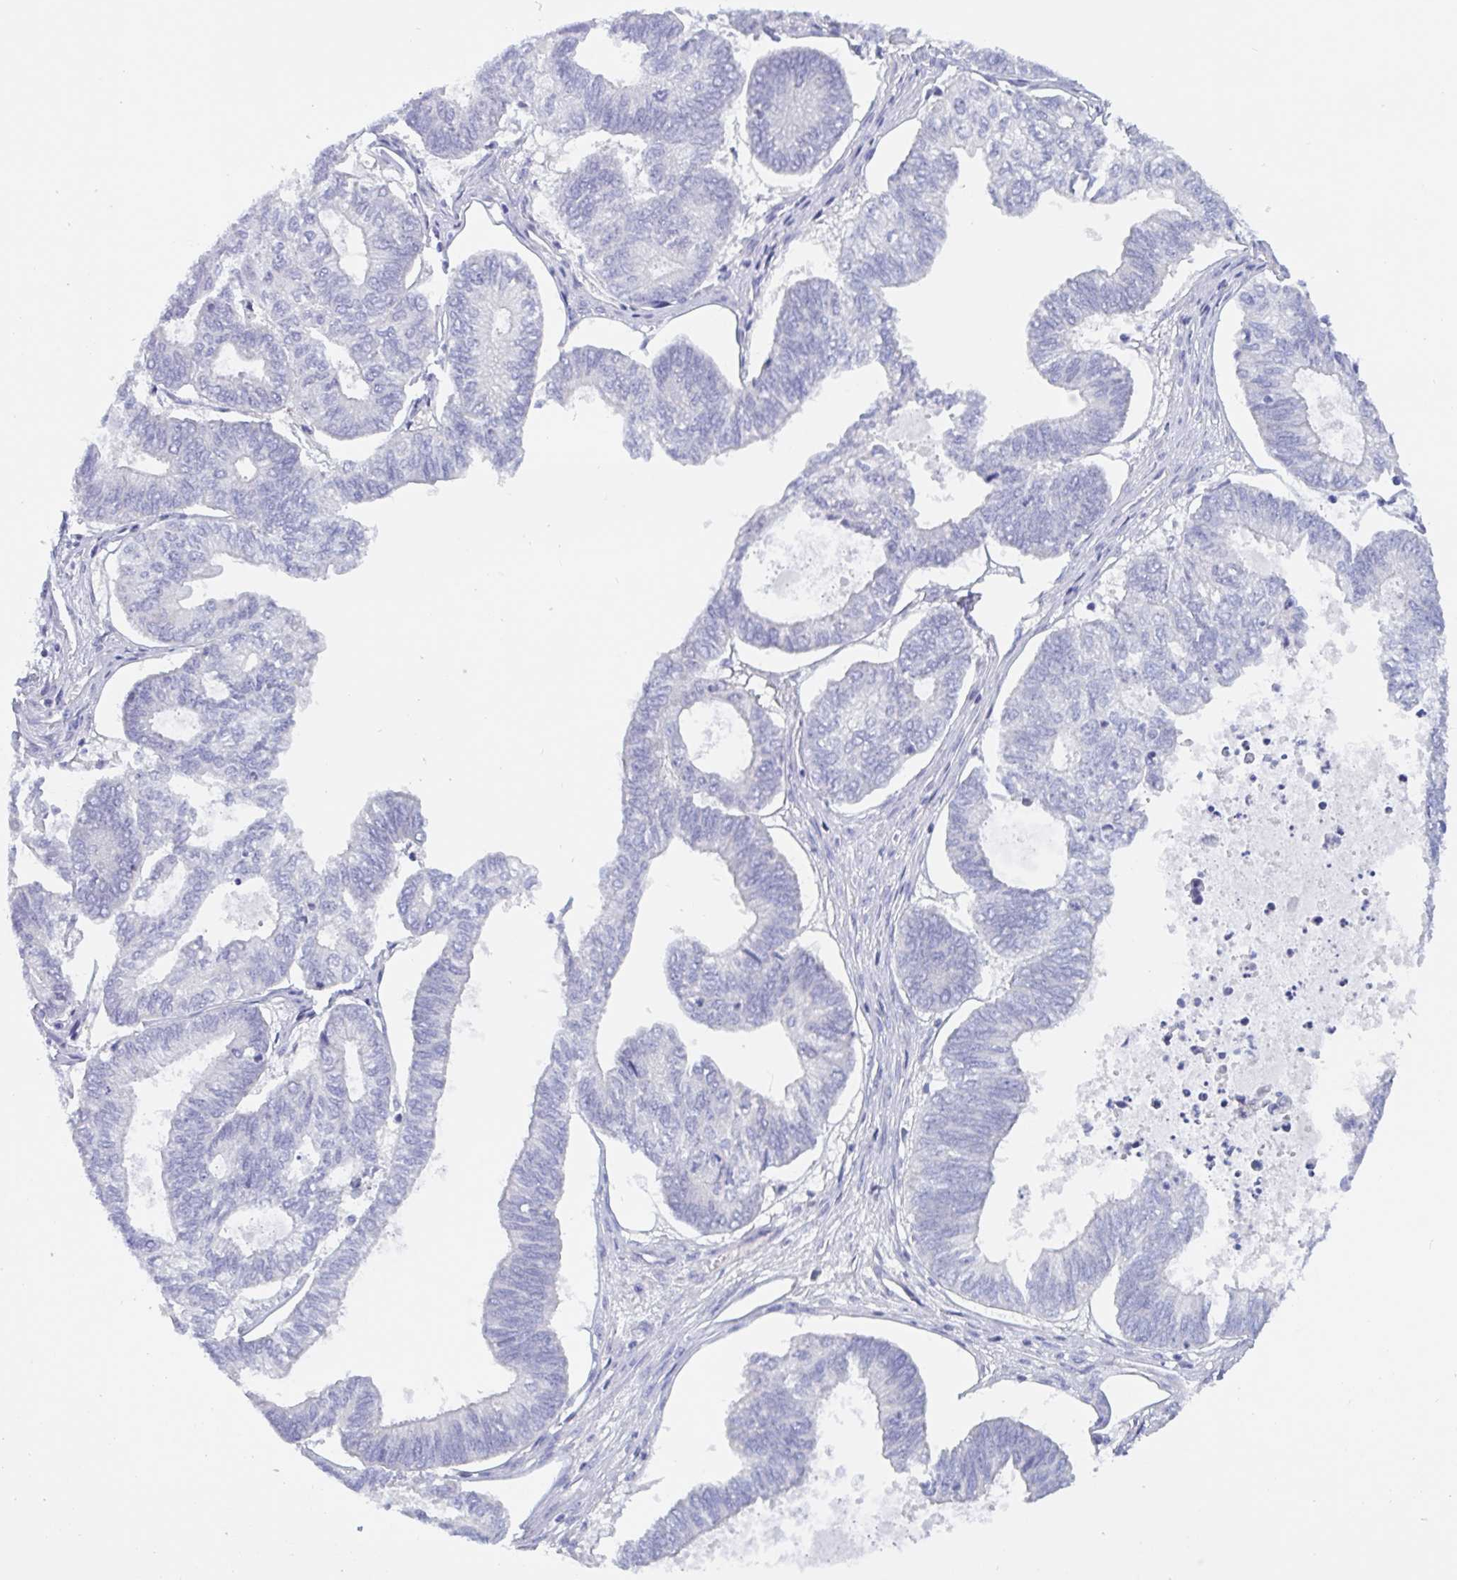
{"staining": {"intensity": "negative", "quantity": "none", "location": "none"}, "tissue": "ovarian cancer", "cell_type": "Tumor cells", "image_type": "cancer", "snomed": [{"axis": "morphology", "description": "Carcinoma, endometroid"}, {"axis": "topography", "description": "Ovary"}], "caption": "The image shows no significant staining in tumor cells of ovarian cancer (endometroid carcinoma). (Immunohistochemistry, brightfield microscopy, high magnification).", "gene": "SERPINB13", "patient": {"sex": "female", "age": 64}}